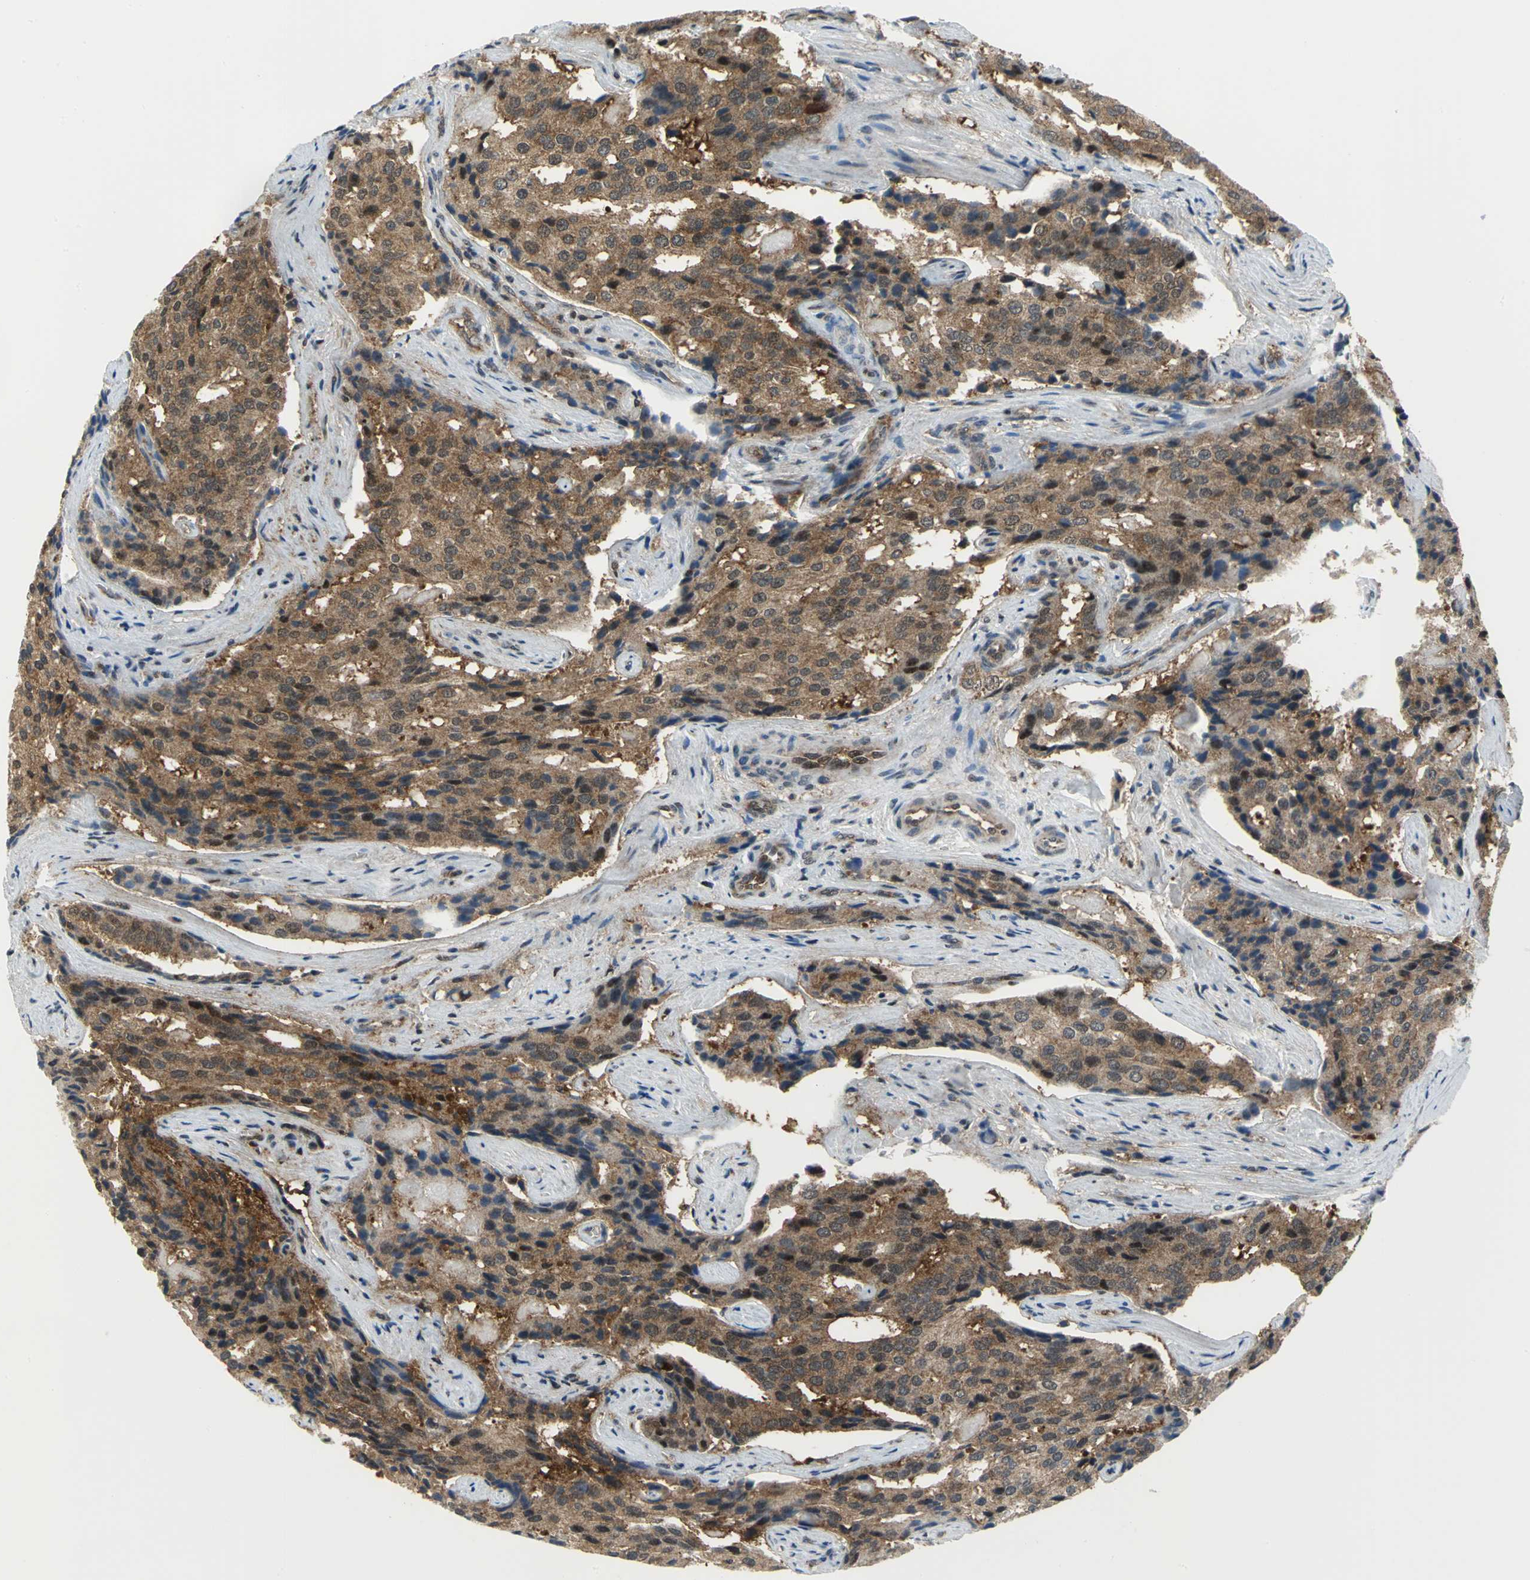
{"staining": {"intensity": "moderate", "quantity": ">75%", "location": "cytoplasmic/membranous"}, "tissue": "prostate cancer", "cell_type": "Tumor cells", "image_type": "cancer", "snomed": [{"axis": "morphology", "description": "Adenocarcinoma, High grade"}, {"axis": "topography", "description": "Prostate"}], "caption": "Immunohistochemical staining of human high-grade adenocarcinoma (prostate) displays moderate cytoplasmic/membranous protein positivity in about >75% of tumor cells. (Stains: DAB (3,3'-diaminobenzidine) in brown, nuclei in blue, Microscopy: brightfield microscopy at high magnification).", "gene": "PSMA4", "patient": {"sex": "male", "age": 58}}